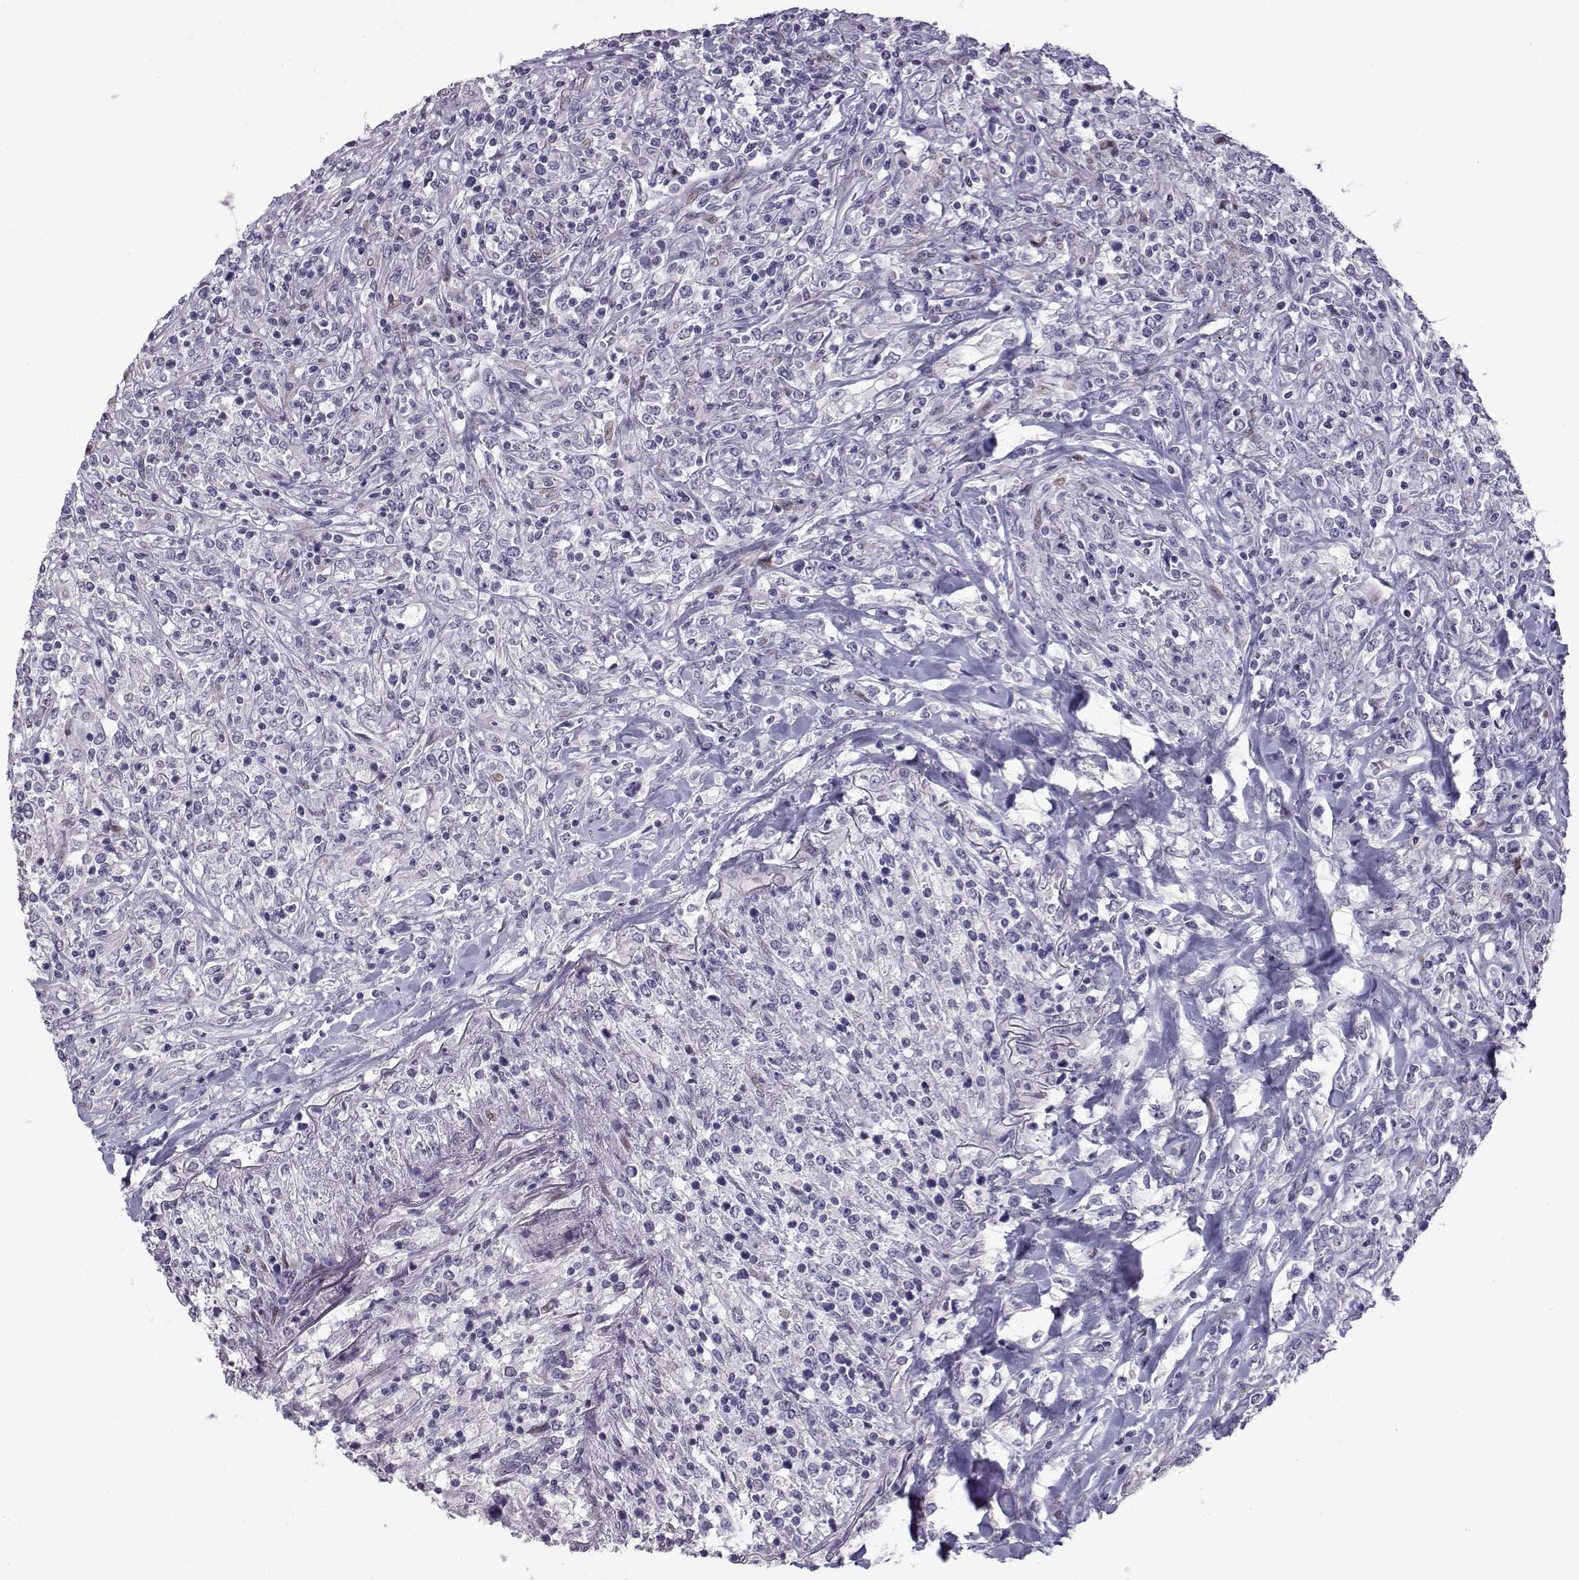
{"staining": {"intensity": "negative", "quantity": "none", "location": "none"}, "tissue": "lymphoma", "cell_type": "Tumor cells", "image_type": "cancer", "snomed": [{"axis": "morphology", "description": "Malignant lymphoma, non-Hodgkin's type, High grade"}, {"axis": "topography", "description": "Lung"}], "caption": "Image shows no protein staining in tumor cells of malignant lymphoma, non-Hodgkin's type (high-grade) tissue.", "gene": "CFAP70", "patient": {"sex": "male", "age": 79}}